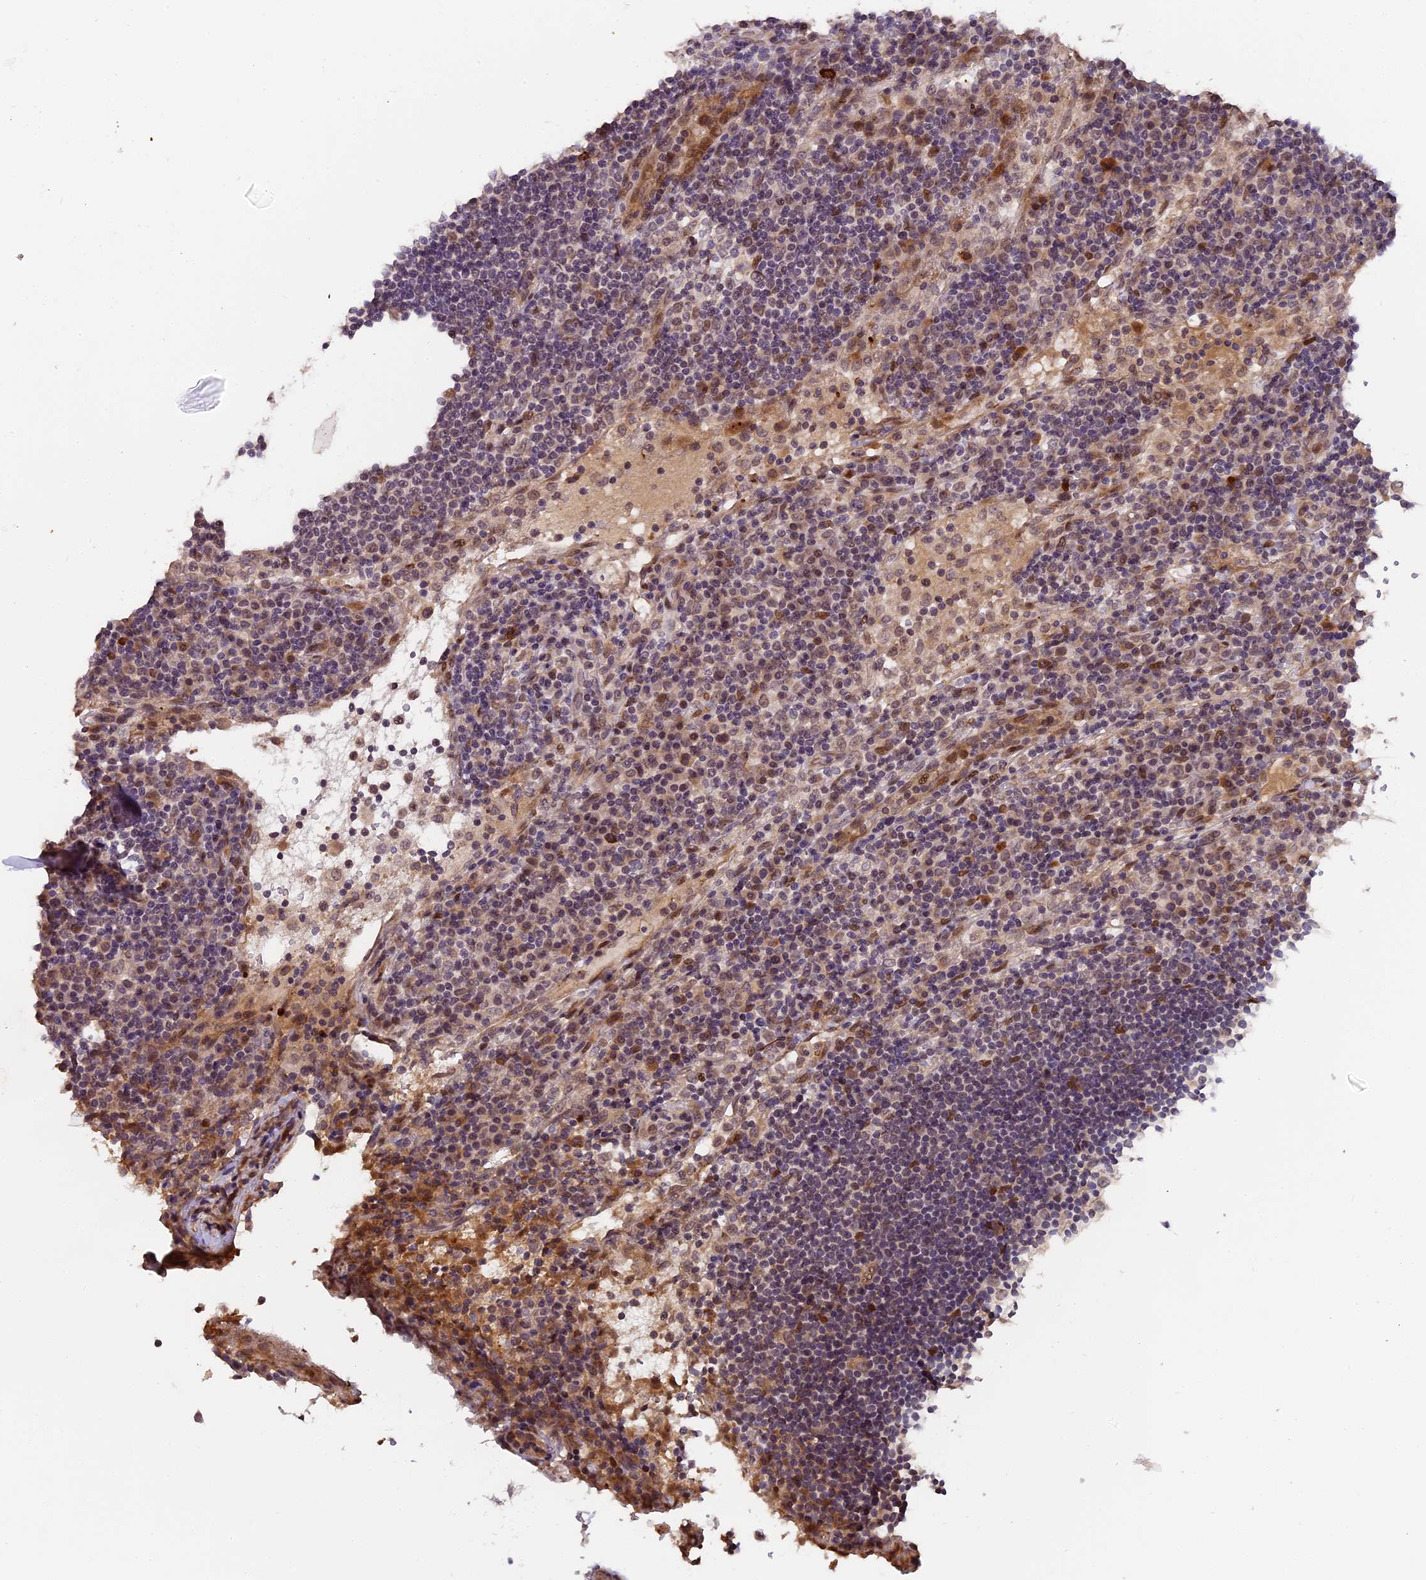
{"staining": {"intensity": "moderate", "quantity": "<25%", "location": "nuclear"}, "tissue": "lymph node", "cell_type": "Non-germinal center cells", "image_type": "normal", "snomed": [{"axis": "morphology", "description": "Normal tissue, NOS"}, {"axis": "topography", "description": "Lymph node"}], "caption": "This histopathology image exhibits immunohistochemistry (IHC) staining of benign human lymph node, with low moderate nuclear positivity in about <25% of non-germinal center cells.", "gene": "PYGO1", "patient": {"sex": "female", "age": 53}}